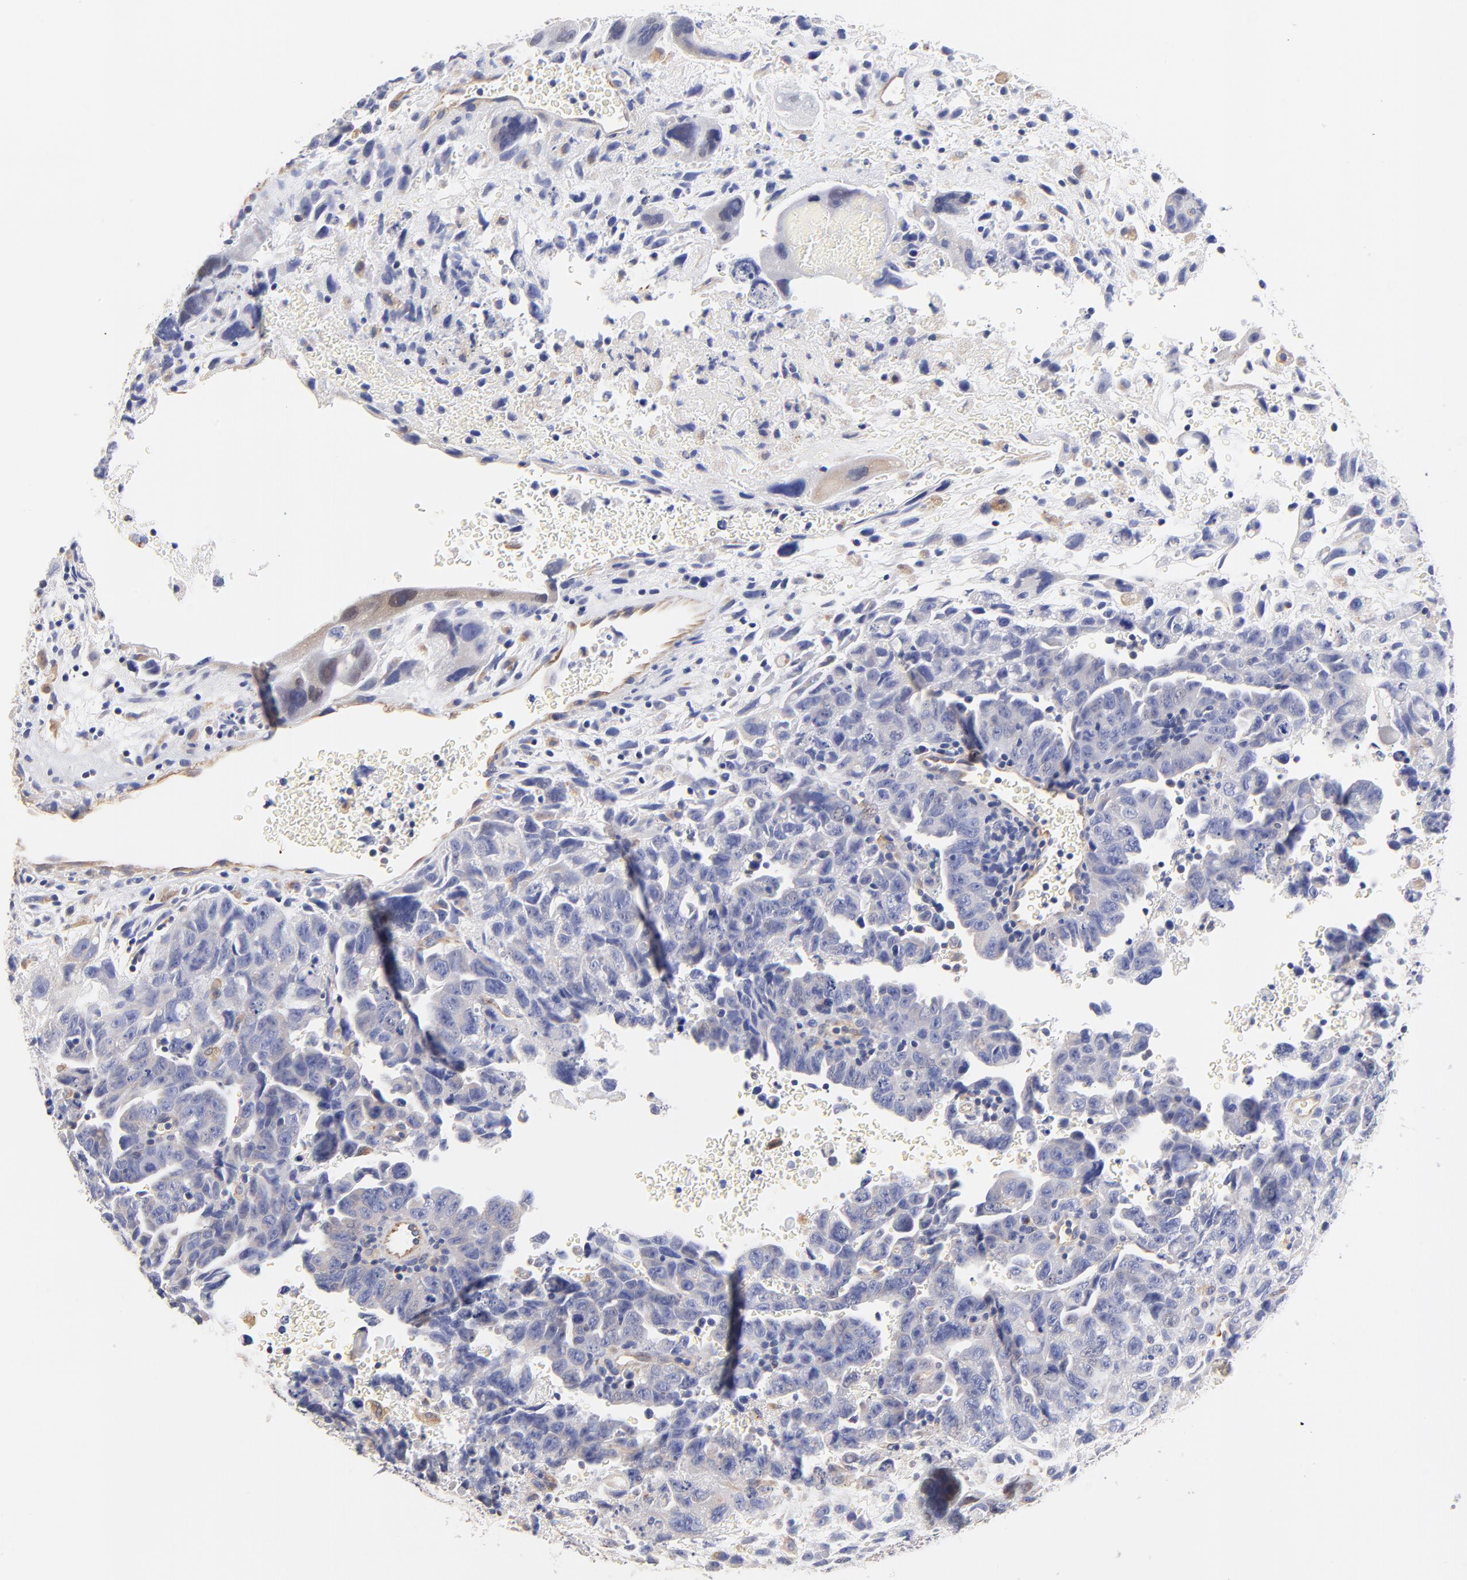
{"staining": {"intensity": "negative", "quantity": "none", "location": "none"}, "tissue": "testis cancer", "cell_type": "Tumor cells", "image_type": "cancer", "snomed": [{"axis": "morphology", "description": "Carcinoma, Embryonal, NOS"}, {"axis": "topography", "description": "Testis"}], "caption": "The photomicrograph demonstrates no significant staining in tumor cells of embryonal carcinoma (testis).", "gene": "HS3ST1", "patient": {"sex": "male", "age": 28}}